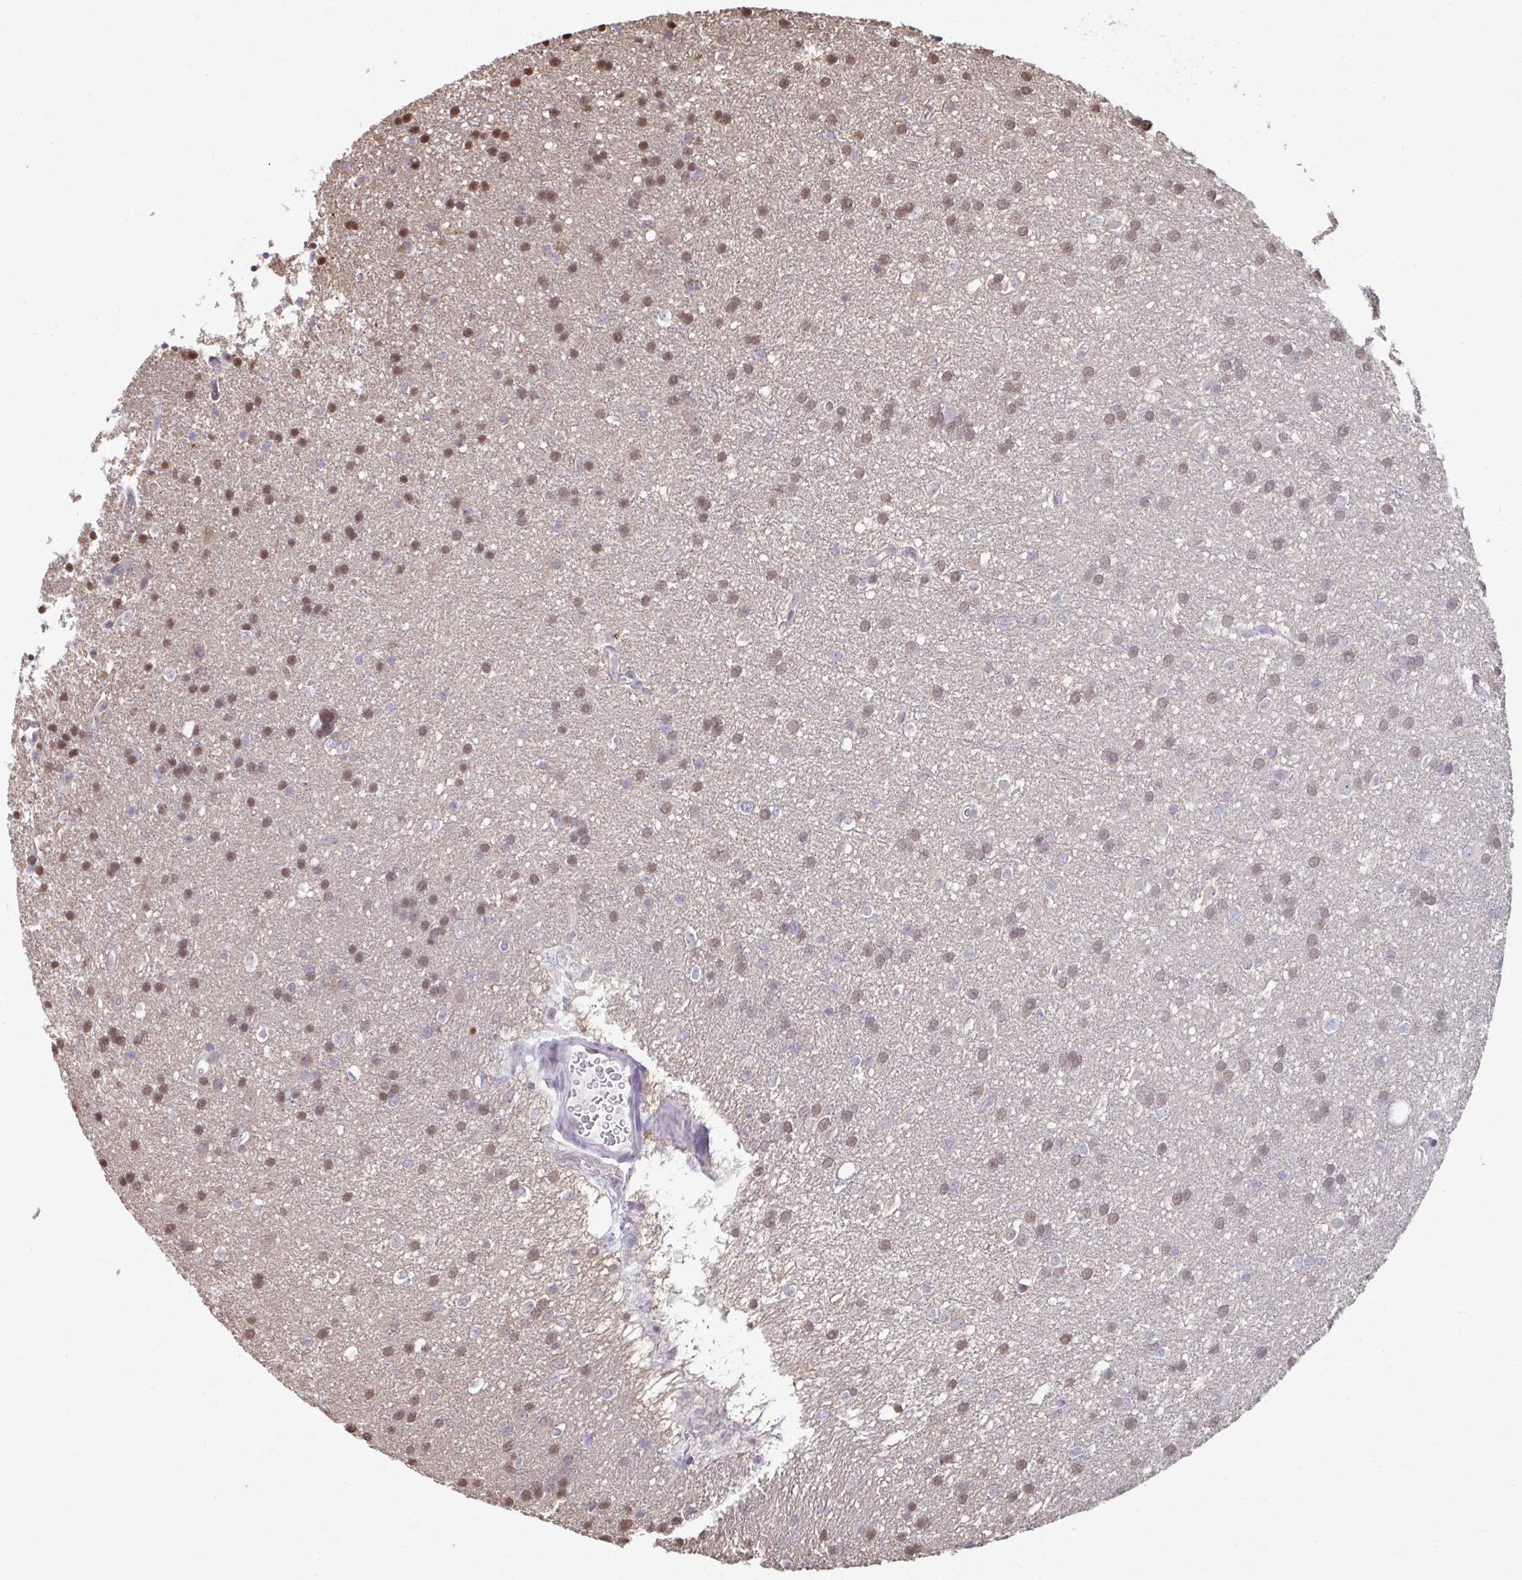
{"staining": {"intensity": "moderate", "quantity": ">75%", "location": "nuclear"}, "tissue": "glioma", "cell_type": "Tumor cells", "image_type": "cancer", "snomed": [{"axis": "morphology", "description": "Glioma, malignant, Low grade"}, {"axis": "topography", "description": "Brain"}], "caption": "Protein expression analysis of malignant glioma (low-grade) demonstrates moderate nuclear staining in approximately >75% of tumor cells.", "gene": "ING4", "patient": {"sex": "female", "age": 33}}